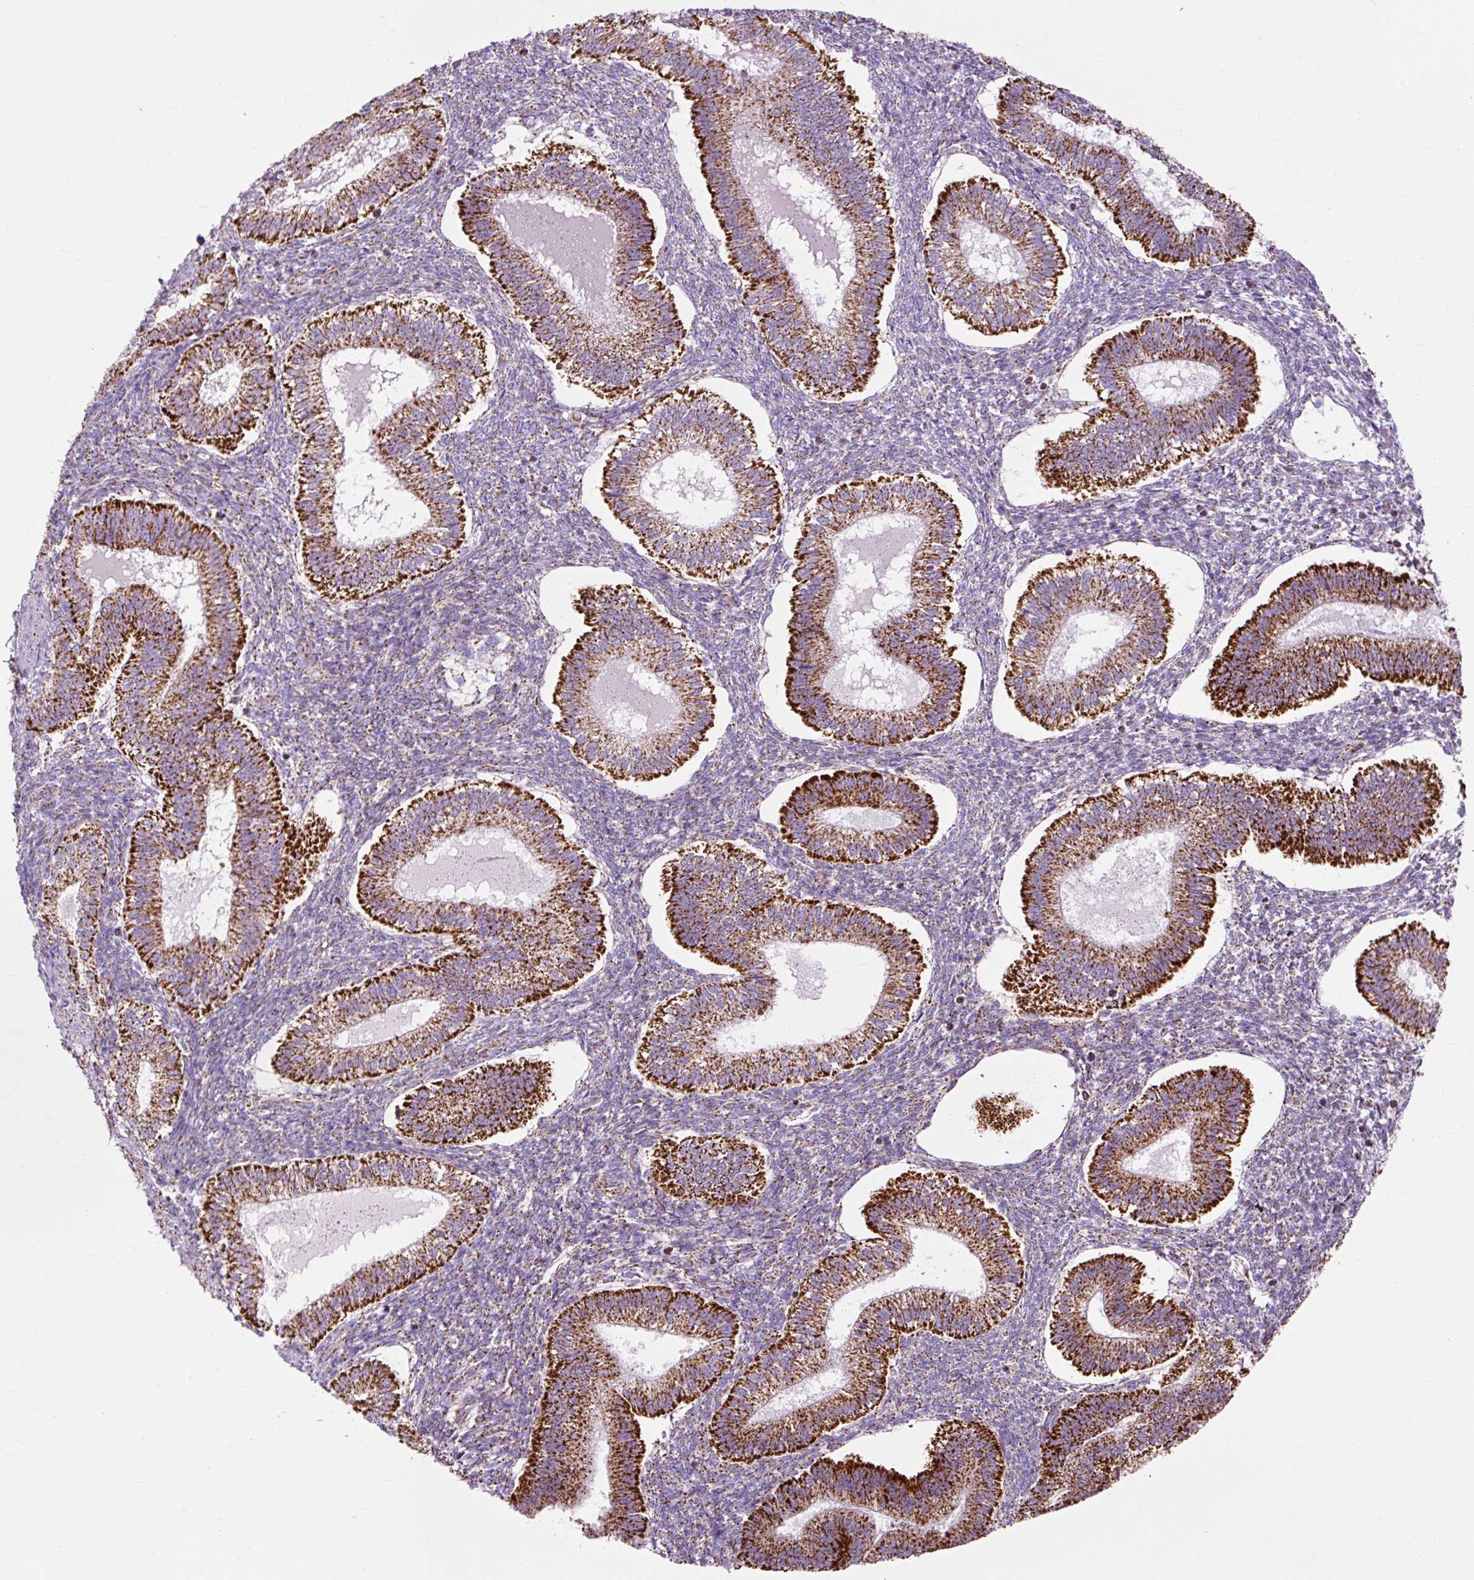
{"staining": {"intensity": "moderate", "quantity": "25%-75%", "location": "cytoplasmic/membranous"}, "tissue": "endometrium", "cell_type": "Cells in endometrial stroma", "image_type": "normal", "snomed": [{"axis": "morphology", "description": "Normal tissue, NOS"}, {"axis": "topography", "description": "Endometrium"}], "caption": "Immunohistochemical staining of benign human endometrium demonstrates moderate cytoplasmic/membranous protein positivity in about 25%-75% of cells in endometrial stroma.", "gene": "DLAT", "patient": {"sex": "female", "age": 25}}